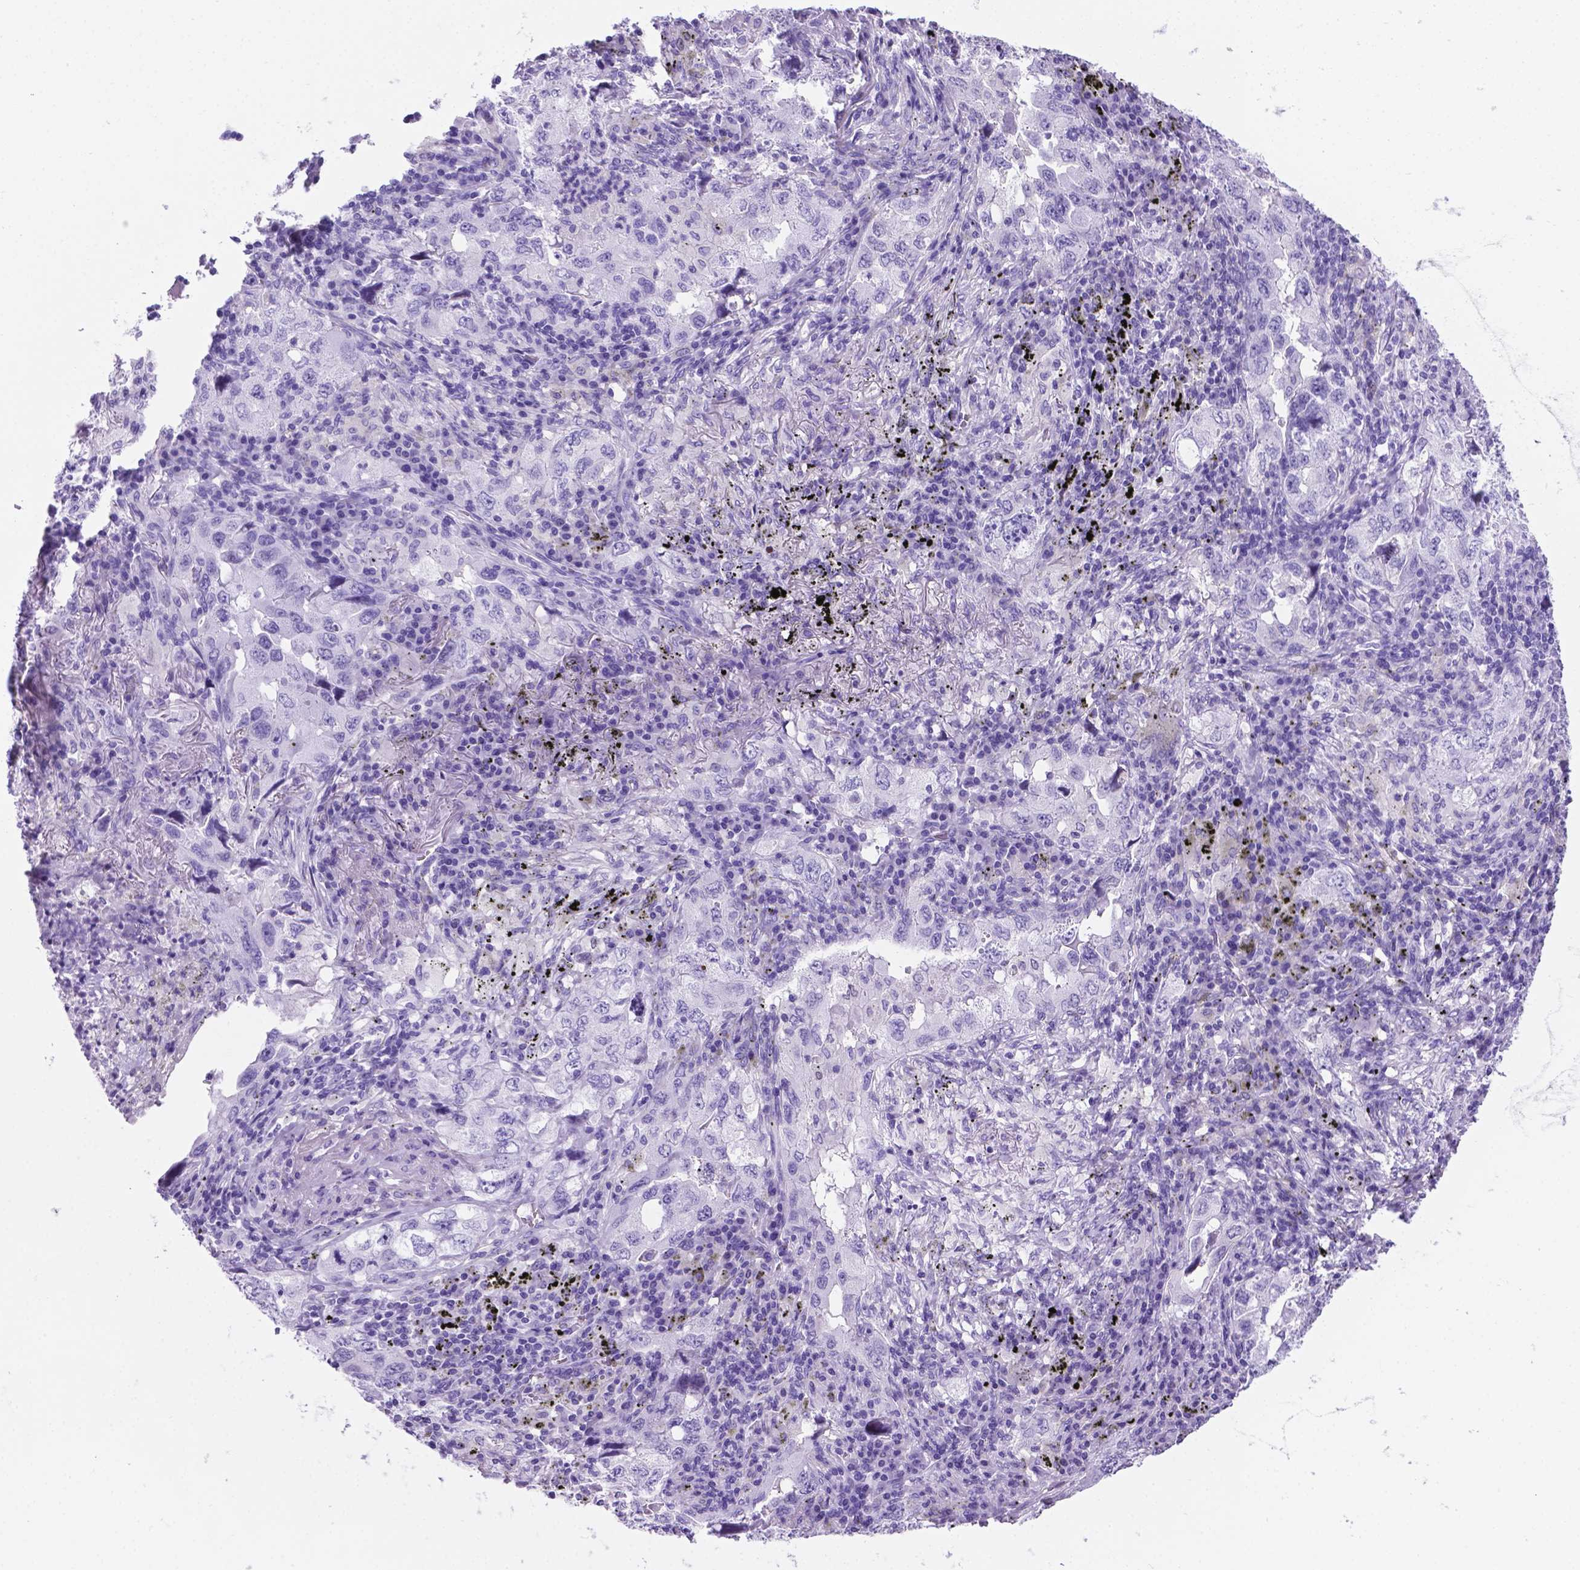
{"staining": {"intensity": "negative", "quantity": "none", "location": "none"}, "tissue": "lung cancer", "cell_type": "Tumor cells", "image_type": "cancer", "snomed": [{"axis": "morphology", "description": "Adenocarcinoma, NOS"}, {"axis": "topography", "description": "Lung"}], "caption": "Tumor cells are negative for protein expression in human adenocarcinoma (lung).", "gene": "C17orf107", "patient": {"sex": "female", "age": 57}}